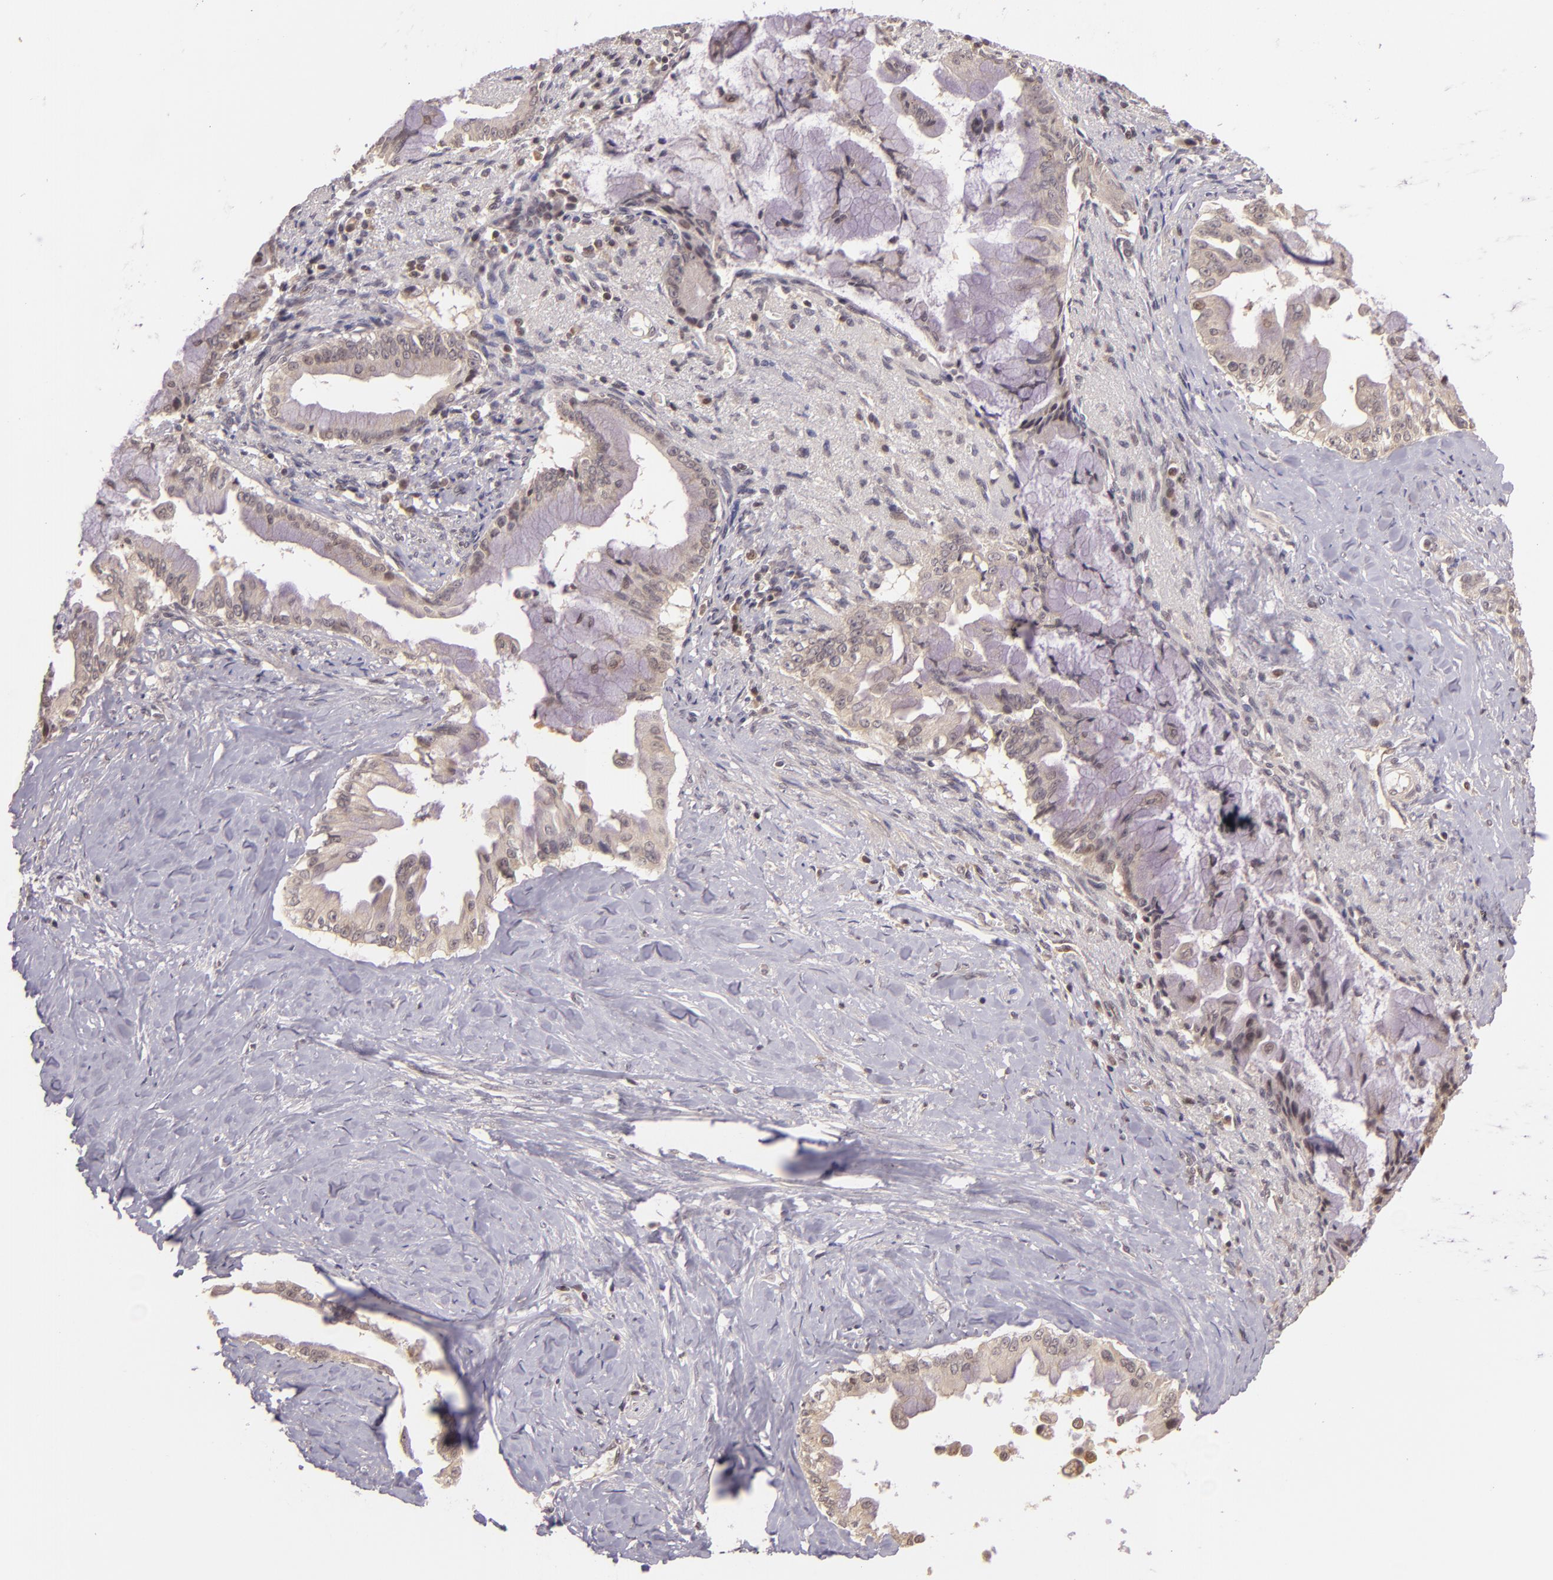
{"staining": {"intensity": "weak", "quantity": "25%-75%", "location": "cytoplasmic/membranous,nuclear"}, "tissue": "pancreatic cancer", "cell_type": "Tumor cells", "image_type": "cancer", "snomed": [{"axis": "morphology", "description": "Adenocarcinoma, NOS"}, {"axis": "topography", "description": "Pancreas"}], "caption": "IHC (DAB) staining of pancreatic adenocarcinoma demonstrates weak cytoplasmic/membranous and nuclear protein positivity in about 25%-75% of tumor cells.", "gene": "TXNRD2", "patient": {"sex": "male", "age": 59}}